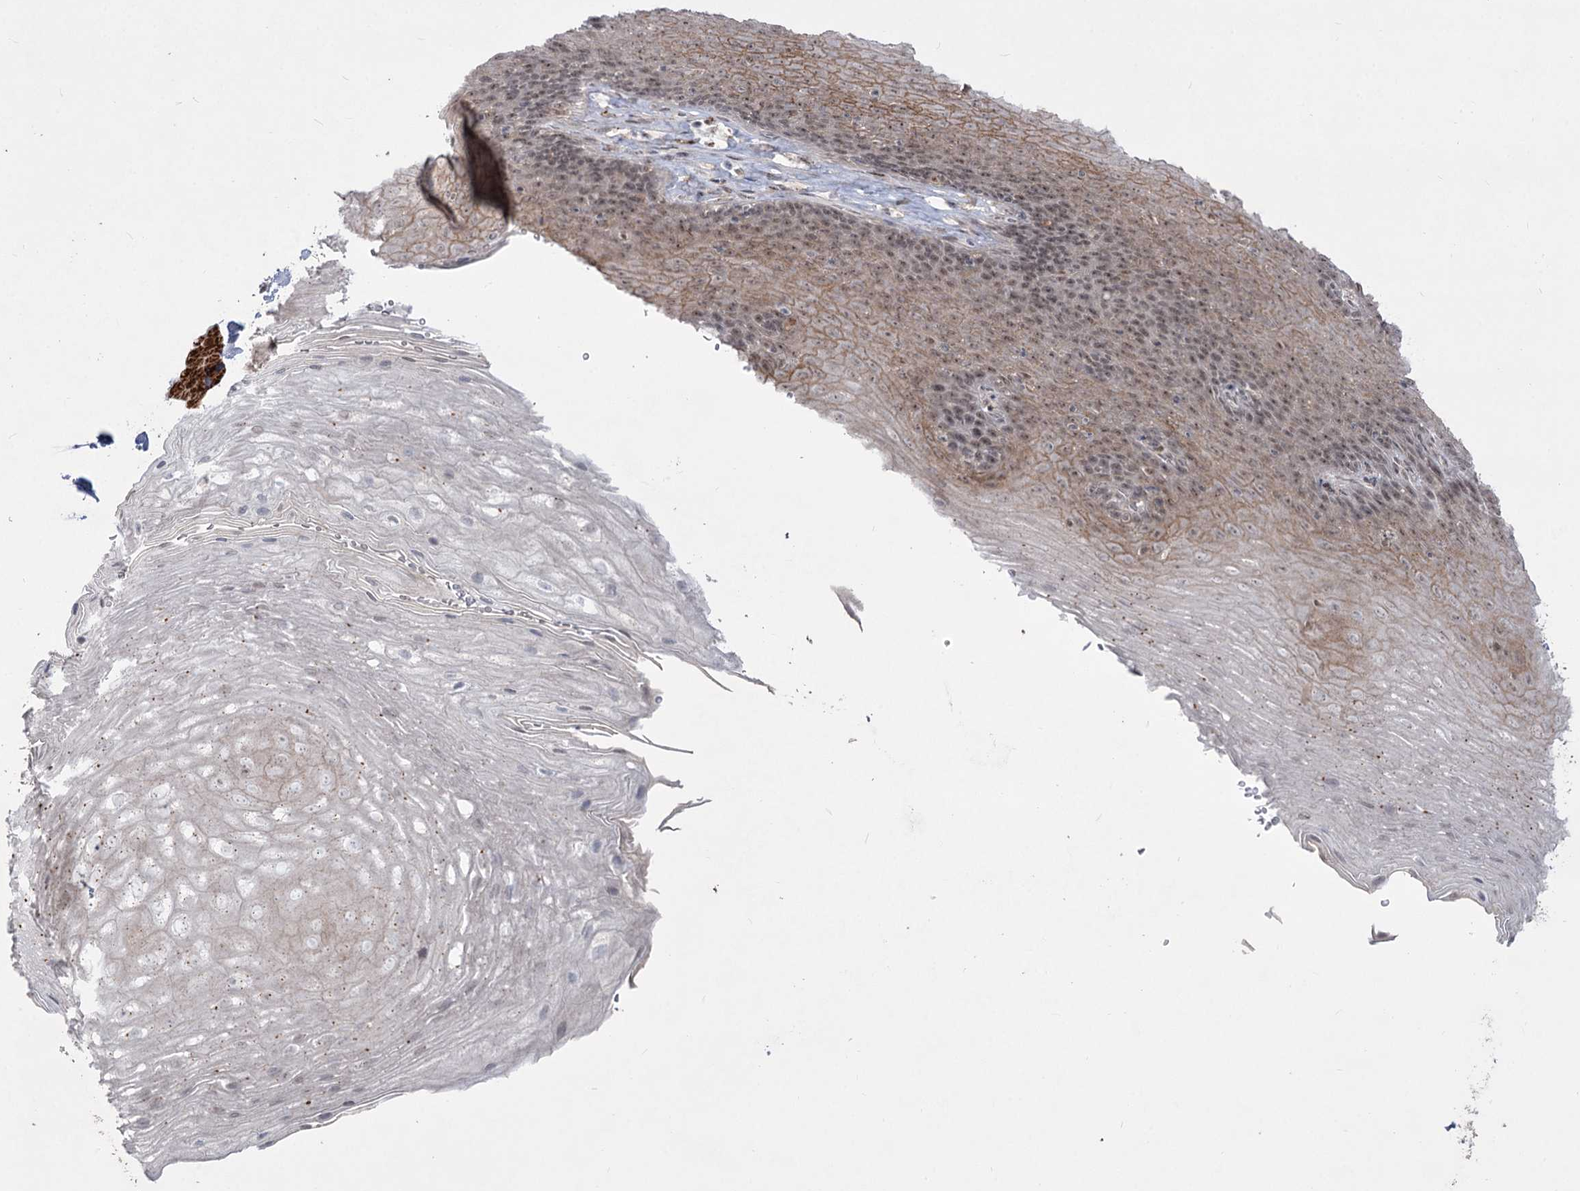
{"staining": {"intensity": "moderate", "quantity": "<25%", "location": "cytoplasmic/membranous,nuclear"}, "tissue": "esophagus", "cell_type": "Squamous epithelial cells", "image_type": "normal", "snomed": [{"axis": "morphology", "description": "Normal tissue, NOS"}, {"axis": "topography", "description": "Esophagus"}], "caption": "DAB immunohistochemical staining of normal human esophagus shows moderate cytoplasmic/membranous,nuclear protein positivity in approximately <25% of squamous epithelial cells.", "gene": "ZSCAN23", "patient": {"sex": "female", "age": 66}}